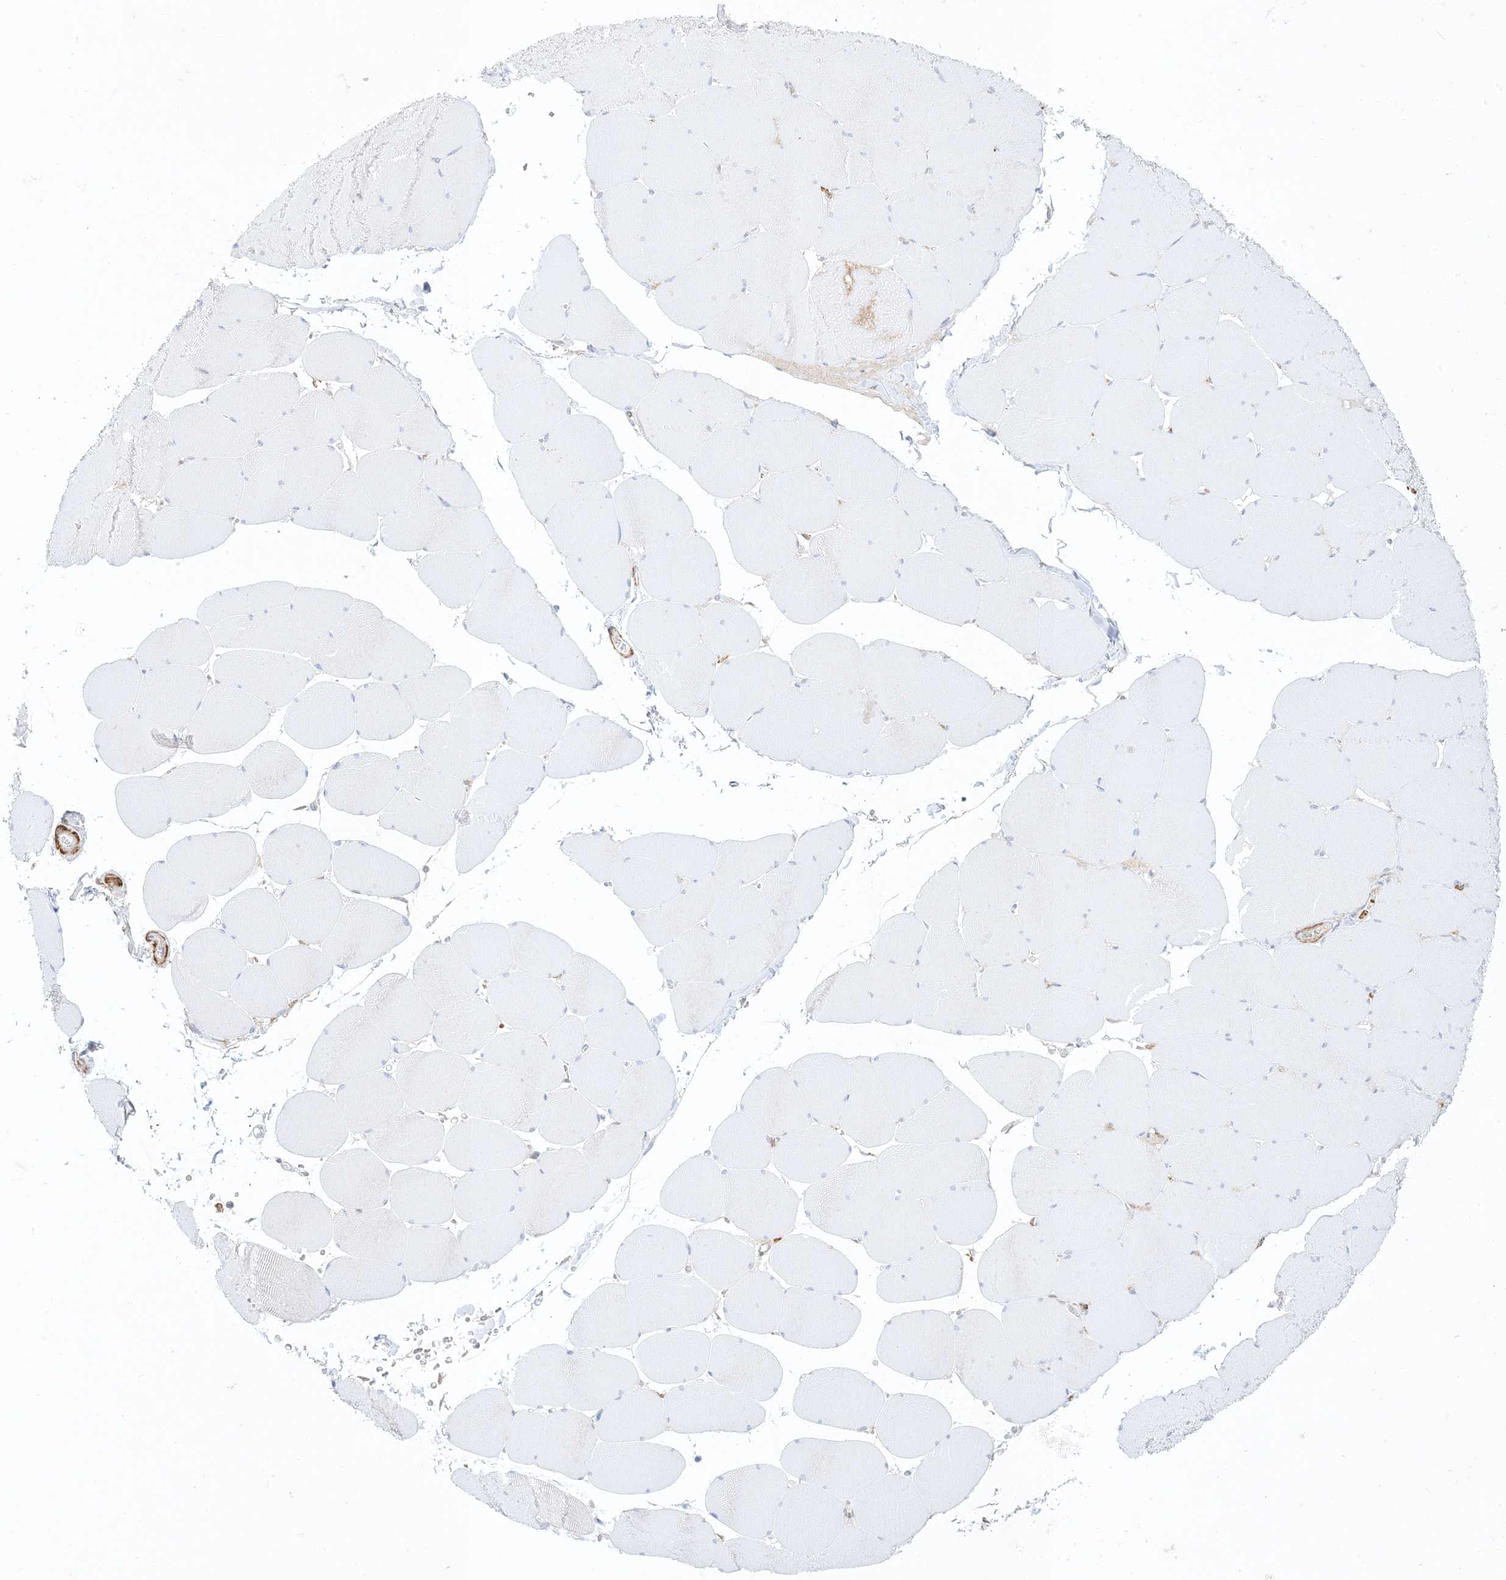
{"staining": {"intensity": "weak", "quantity": "<25%", "location": "cytoplasmic/membranous"}, "tissue": "skeletal muscle", "cell_type": "Myocytes", "image_type": "normal", "snomed": [{"axis": "morphology", "description": "Normal tissue, NOS"}, {"axis": "topography", "description": "Skeletal muscle"}, {"axis": "topography", "description": "Head-Neck"}], "caption": "This is an immunohistochemistry (IHC) micrograph of benign skeletal muscle. There is no staining in myocytes.", "gene": "GSN", "patient": {"sex": "male", "age": 66}}